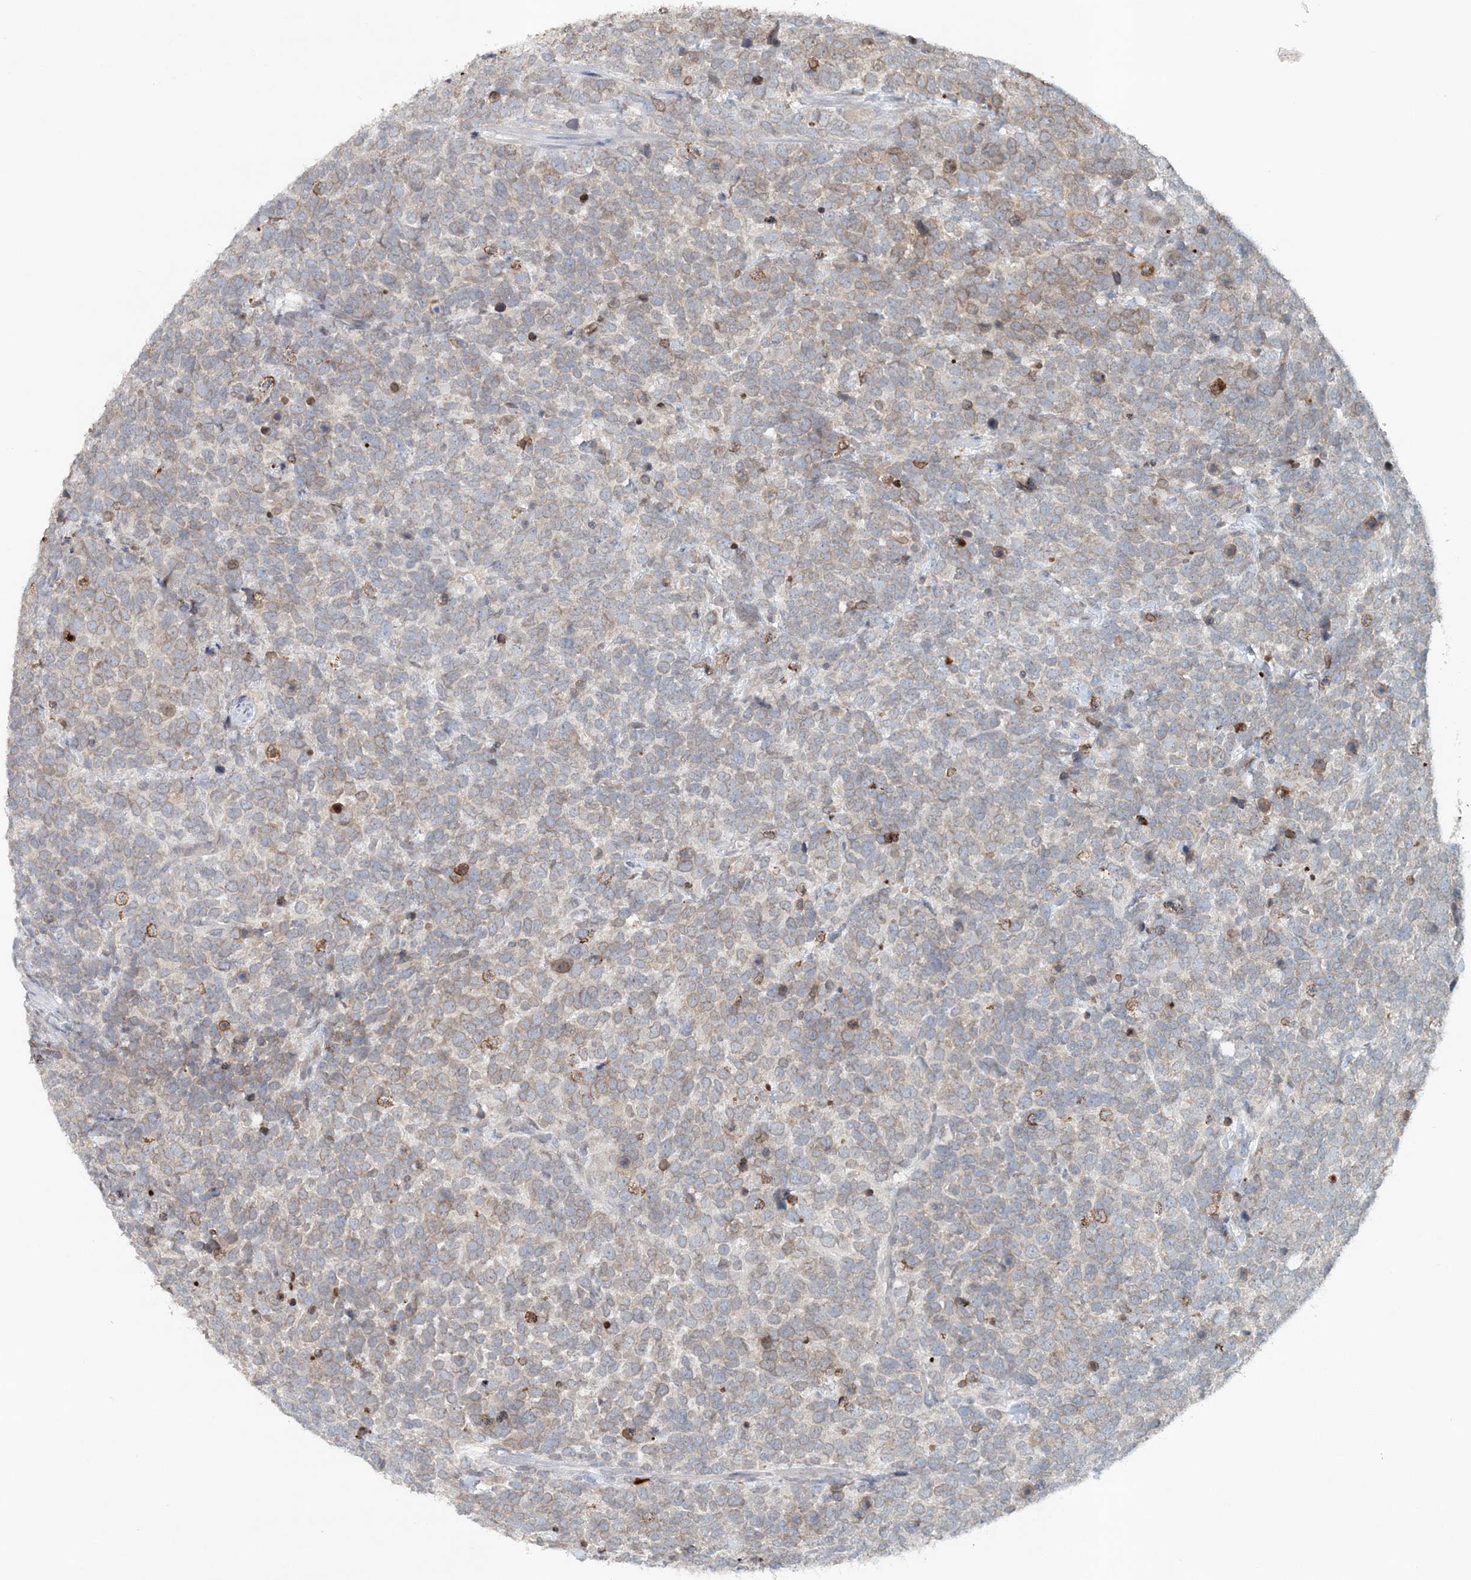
{"staining": {"intensity": "weak", "quantity": "25%-75%", "location": "cytoplasmic/membranous,nuclear"}, "tissue": "urothelial cancer", "cell_type": "Tumor cells", "image_type": "cancer", "snomed": [{"axis": "morphology", "description": "Urothelial carcinoma, High grade"}, {"axis": "topography", "description": "Urinary bladder"}], "caption": "This photomicrograph reveals immunohistochemistry (IHC) staining of urothelial cancer, with low weak cytoplasmic/membranous and nuclear staining in approximately 25%-75% of tumor cells.", "gene": "NUP54", "patient": {"sex": "female", "age": 82}}